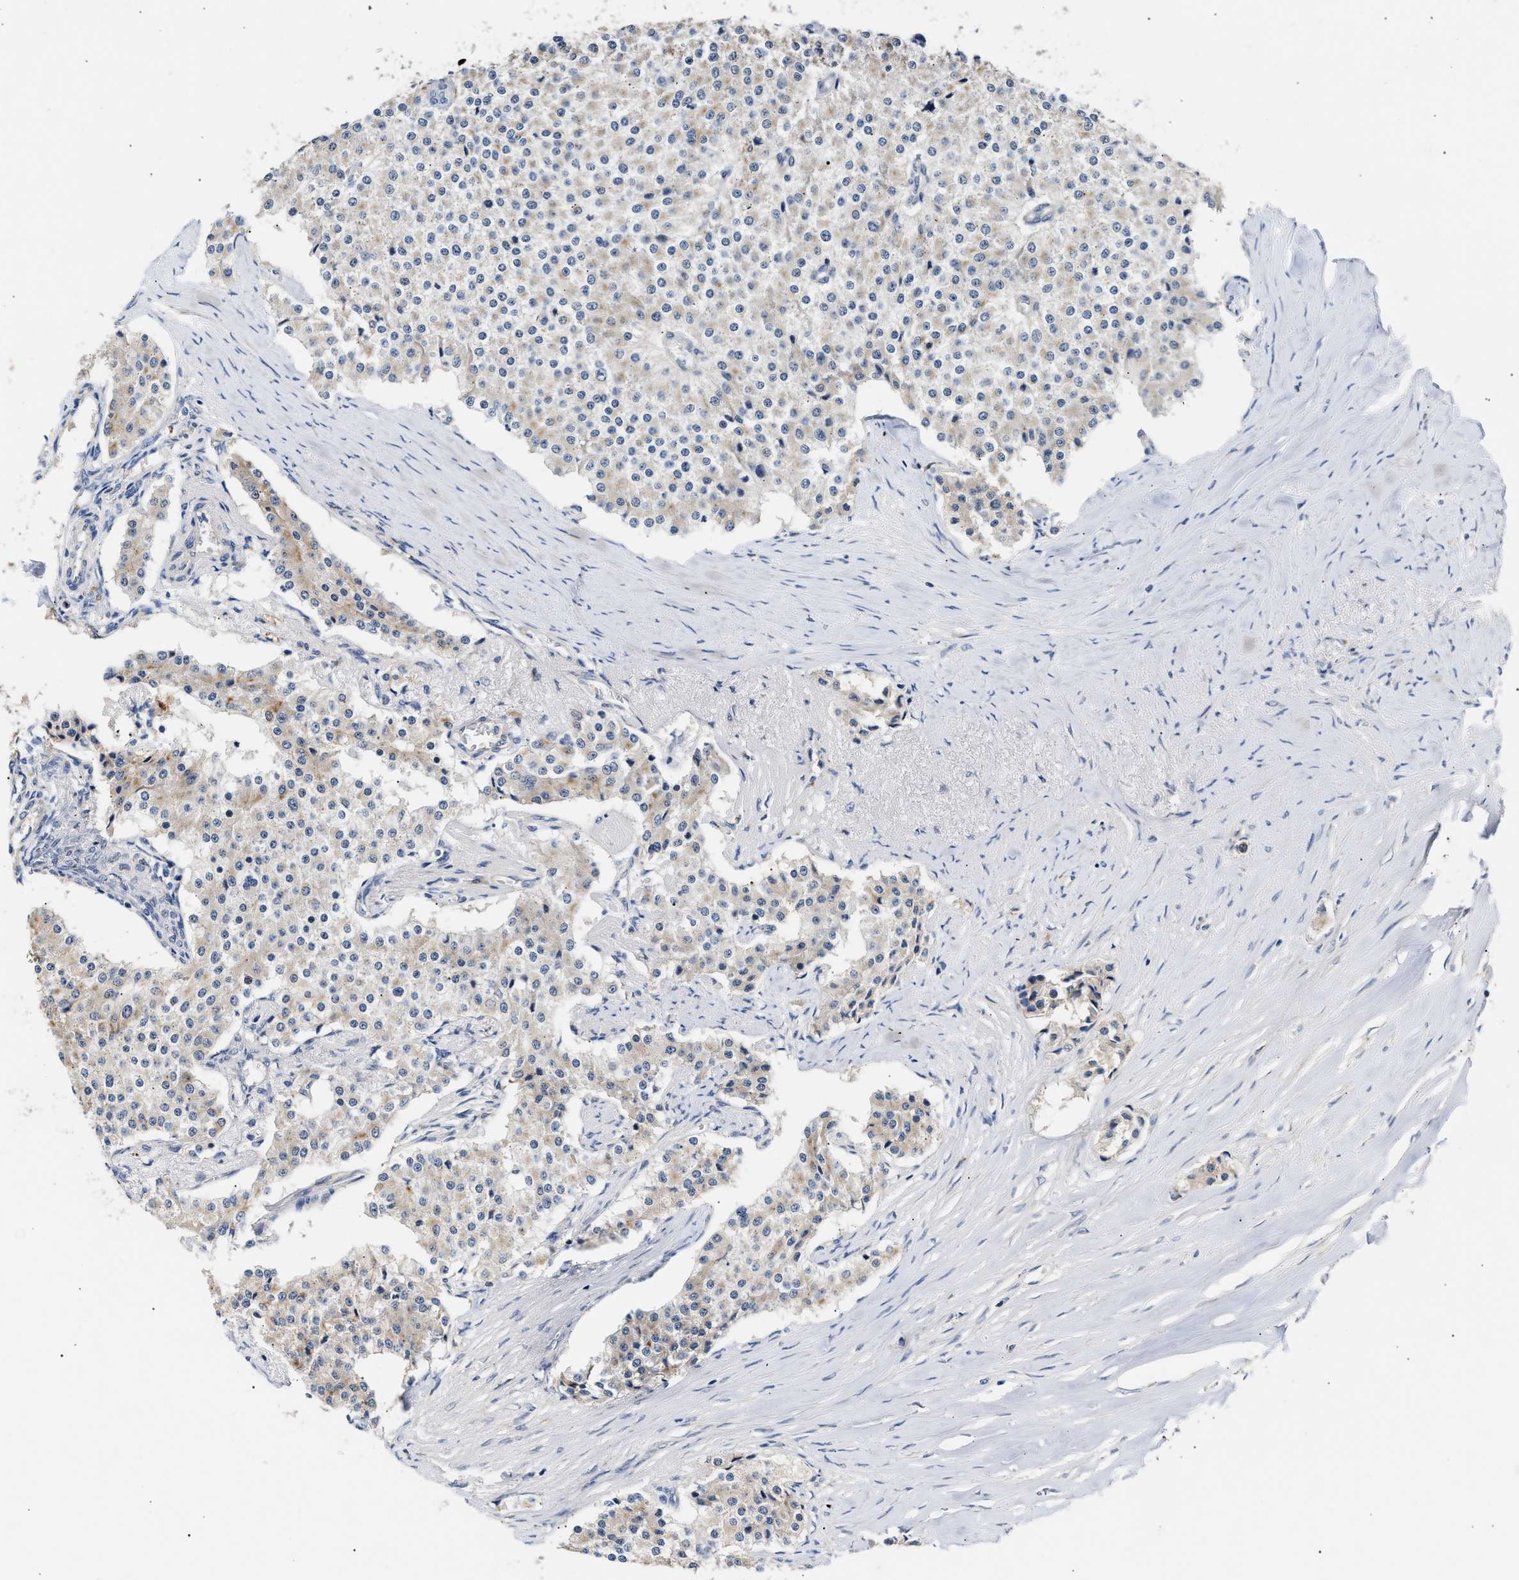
{"staining": {"intensity": "weak", "quantity": "<25%", "location": "cytoplasmic/membranous"}, "tissue": "carcinoid", "cell_type": "Tumor cells", "image_type": "cancer", "snomed": [{"axis": "morphology", "description": "Carcinoid, malignant, NOS"}, {"axis": "topography", "description": "Colon"}], "caption": "The micrograph shows no staining of tumor cells in carcinoid (malignant). (Immunohistochemistry (ihc), brightfield microscopy, high magnification).", "gene": "CCDC146", "patient": {"sex": "female", "age": 52}}